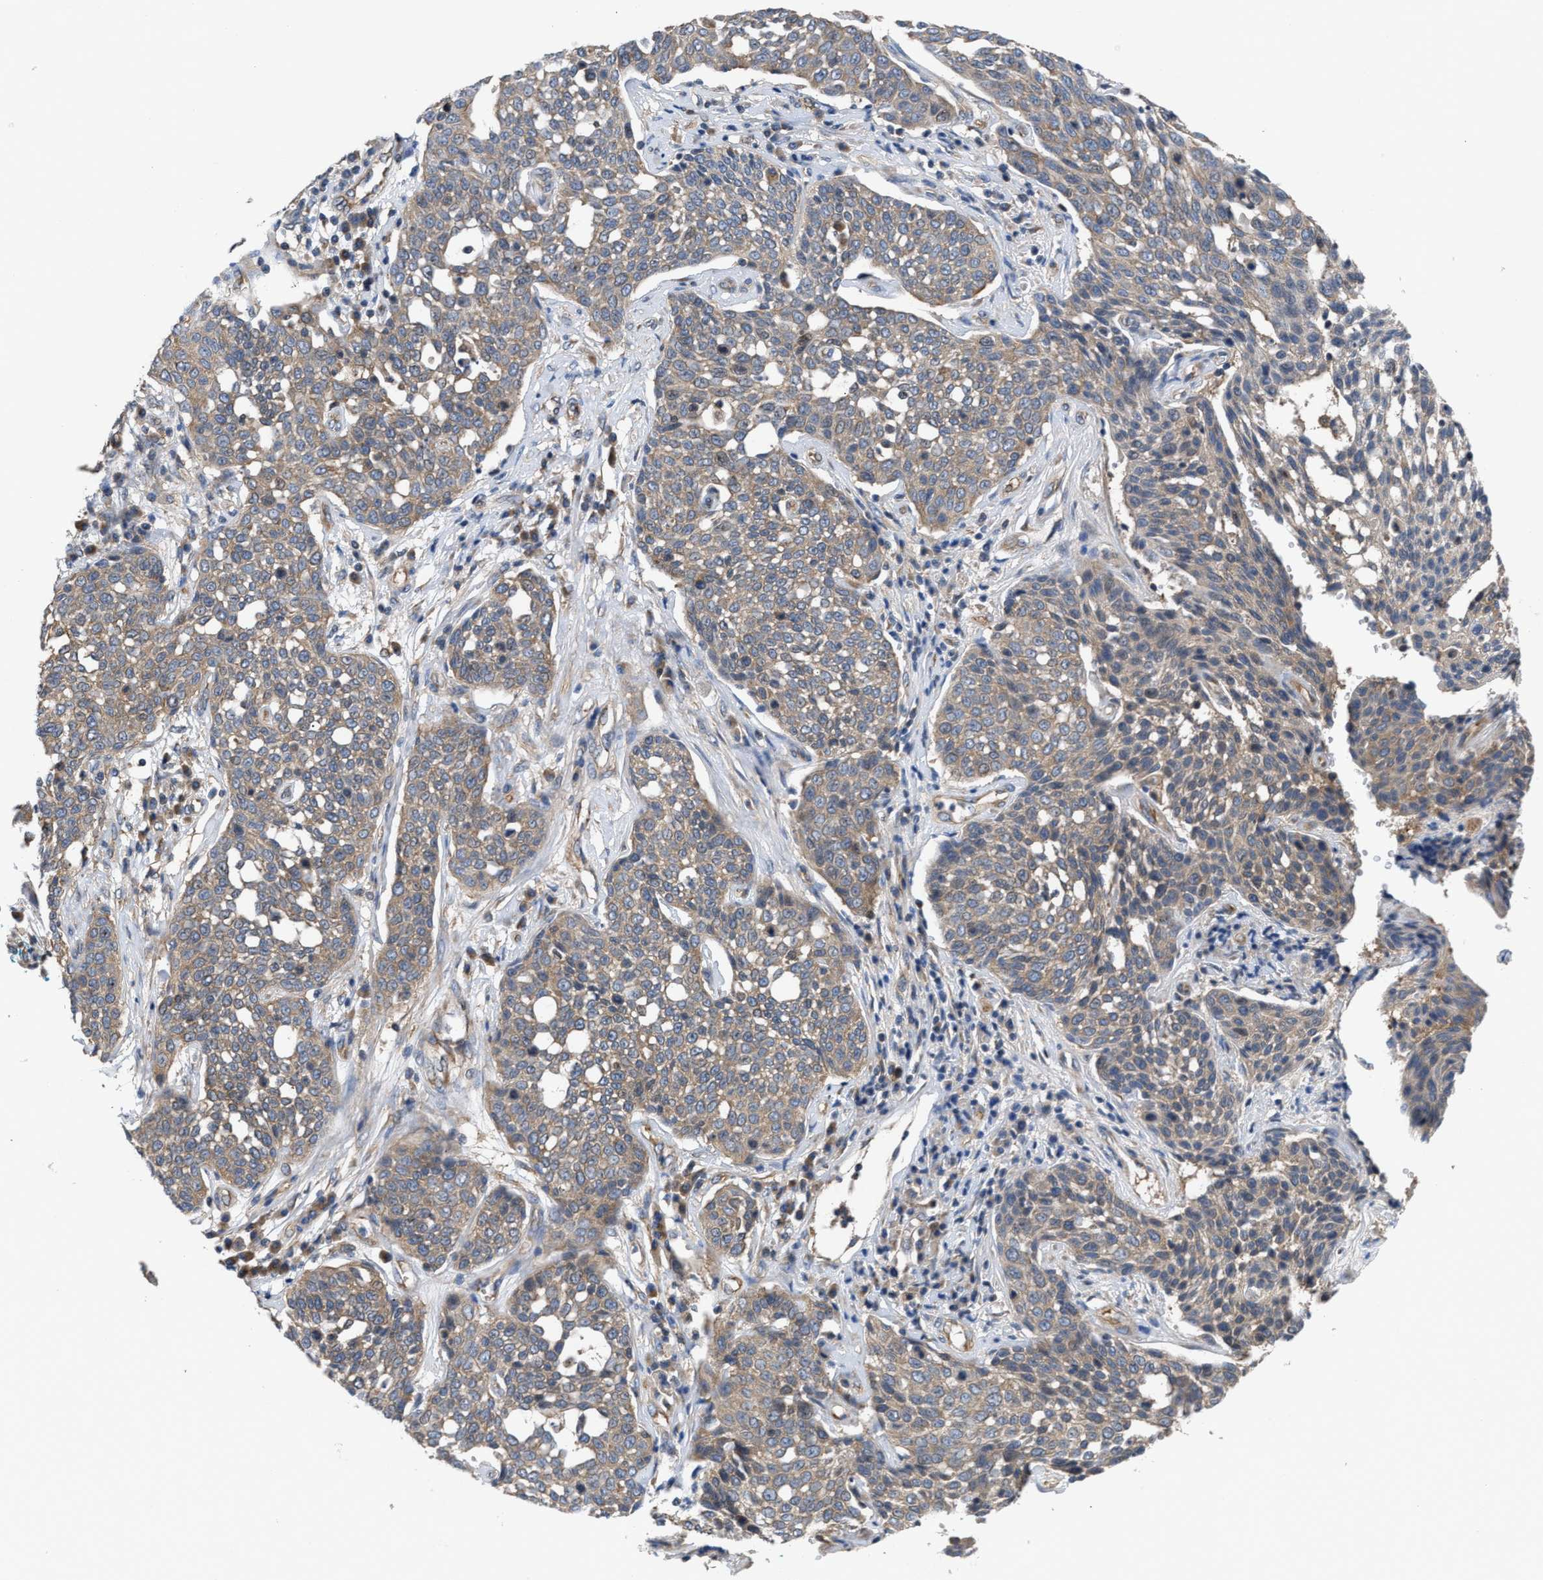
{"staining": {"intensity": "weak", "quantity": ">75%", "location": "cytoplasmic/membranous"}, "tissue": "cervical cancer", "cell_type": "Tumor cells", "image_type": "cancer", "snomed": [{"axis": "morphology", "description": "Squamous cell carcinoma, NOS"}, {"axis": "topography", "description": "Cervix"}], "caption": "An image of human squamous cell carcinoma (cervical) stained for a protein displays weak cytoplasmic/membranous brown staining in tumor cells.", "gene": "LAPTM4B", "patient": {"sex": "female", "age": 34}}